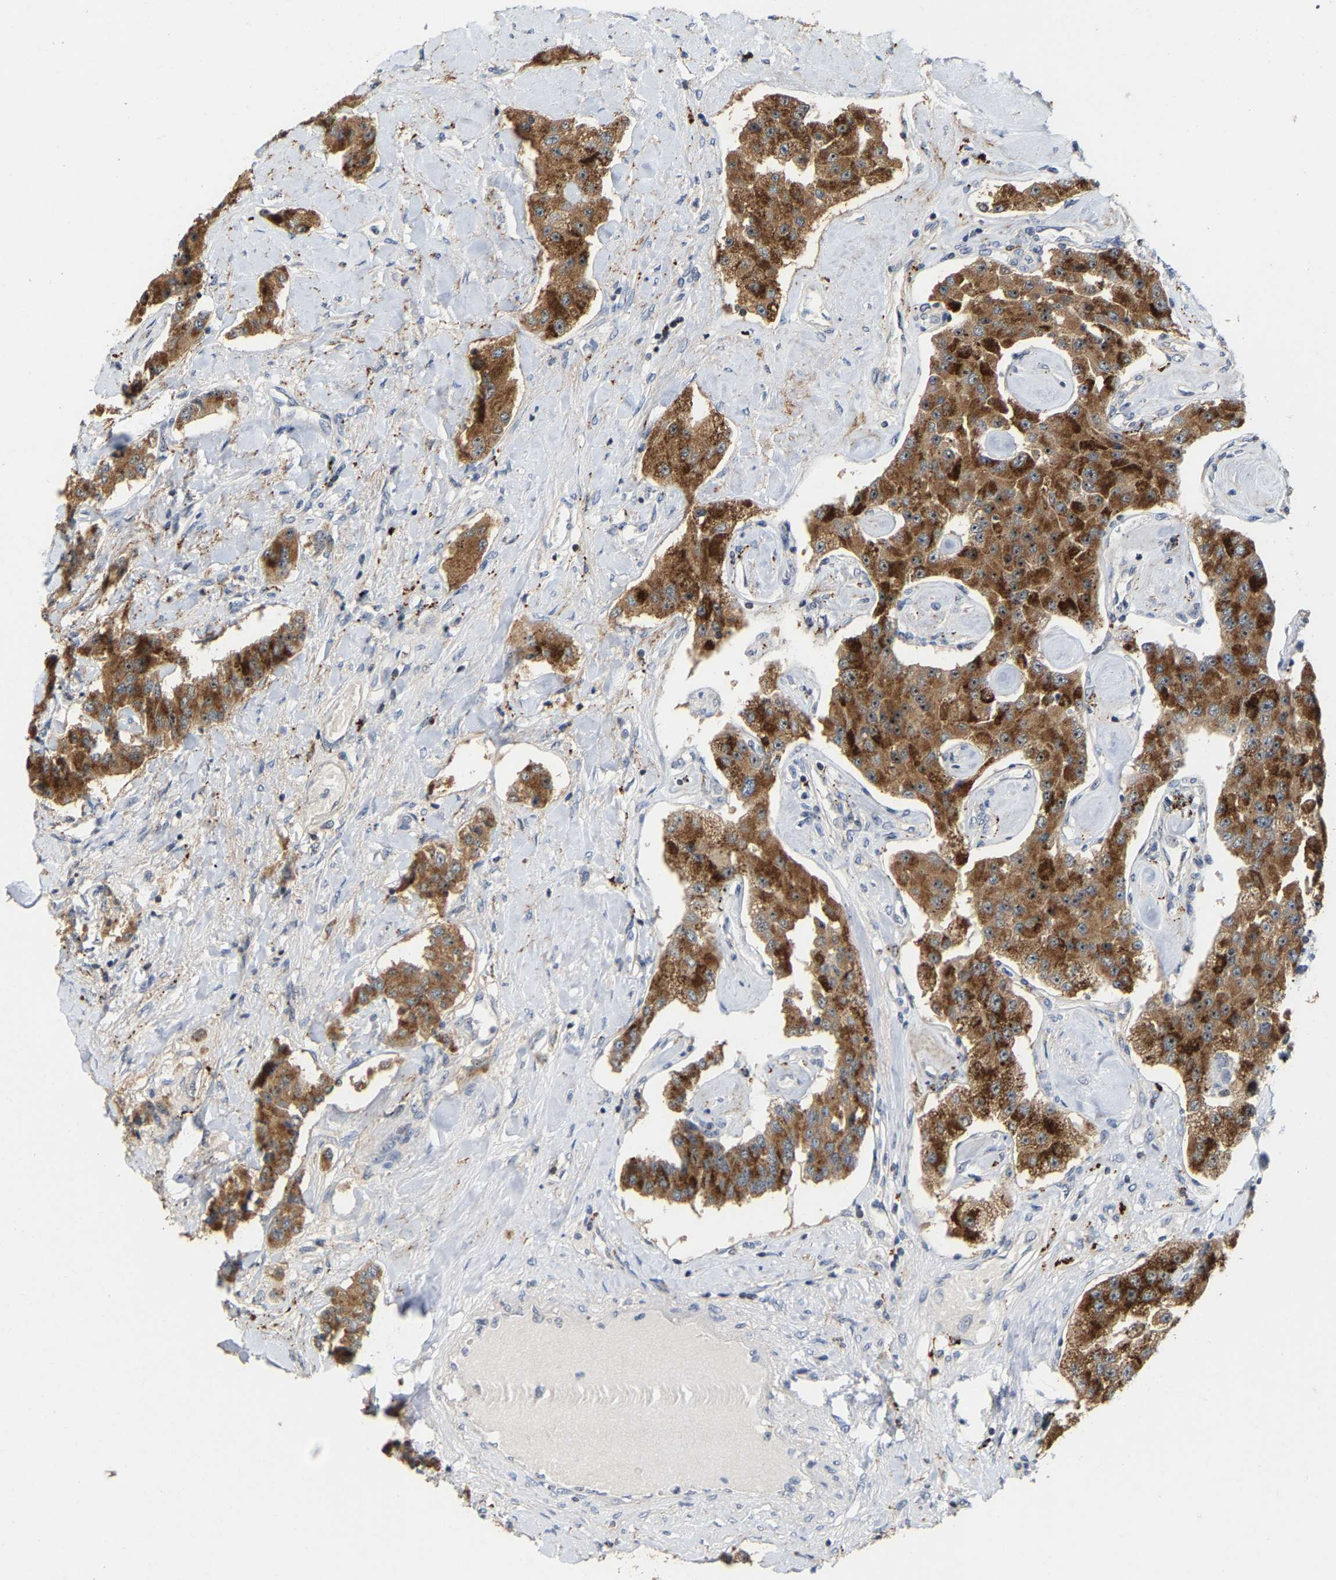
{"staining": {"intensity": "strong", "quantity": ">75%", "location": "cytoplasmic/membranous,nuclear"}, "tissue": "carcinoid", "cell_type": "Tumor cells", "image_type": "cancer", "snomed": [{"axis": "morphology", "description": "Carcinoid, malignant, NOS"}, {"axis": "topography", "description": "Pancreas"}], "caption": "Immunohistochemistry (IHC) (DAB (3,3'-diaminobenzidine)) staining of malignant carcinoid exhibits strong cytoplasmic/membranous and nuclear protein positivity in about >75% of tumor cells.", "gene": "NOP58", "patient": {"sex": "male", "age": 41}}